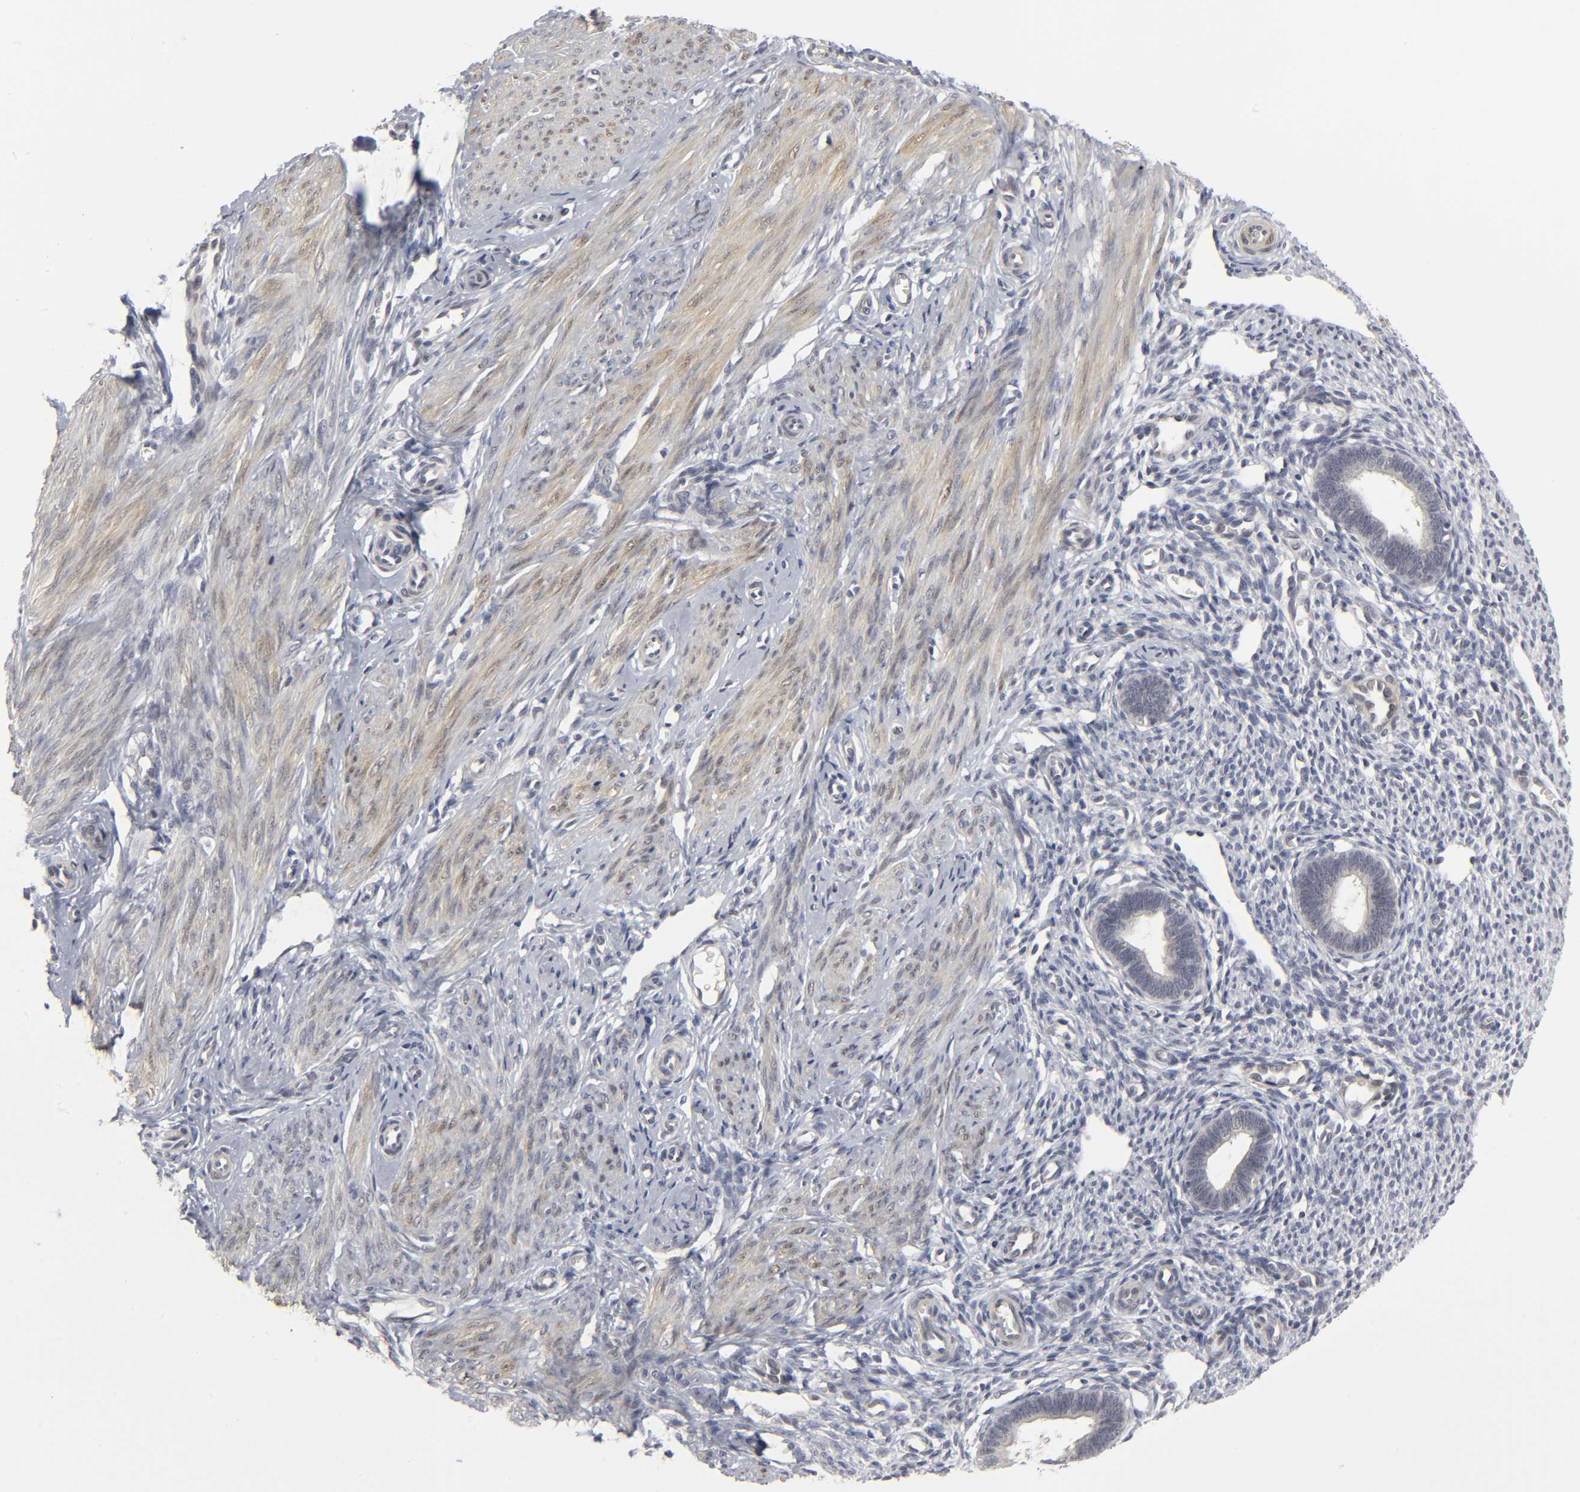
{"staining": {"intensity": "negative", "quantity": "none", "location": "none"}, "tissue": "endometrium", "cell_type": "Cells in endometrial stroma", "image_type": "normal", "snomed": [{"axis": "morphology", "description": "Normal tissue, NOS"}, {"axis": "topography", "description": "Endometrium"}], "caption": "The immunohistochemistry (IHC) histopathology image has no significant positivity in cells in endometrial stroma of endometrium. (Stains: DAB immunohistochemistry with hematoxylin counter stain, Microscopy: brightfield microscopy at high magnification).", "gene": "PDLIM3", "patient": {"sex": "female", "age": 27}}